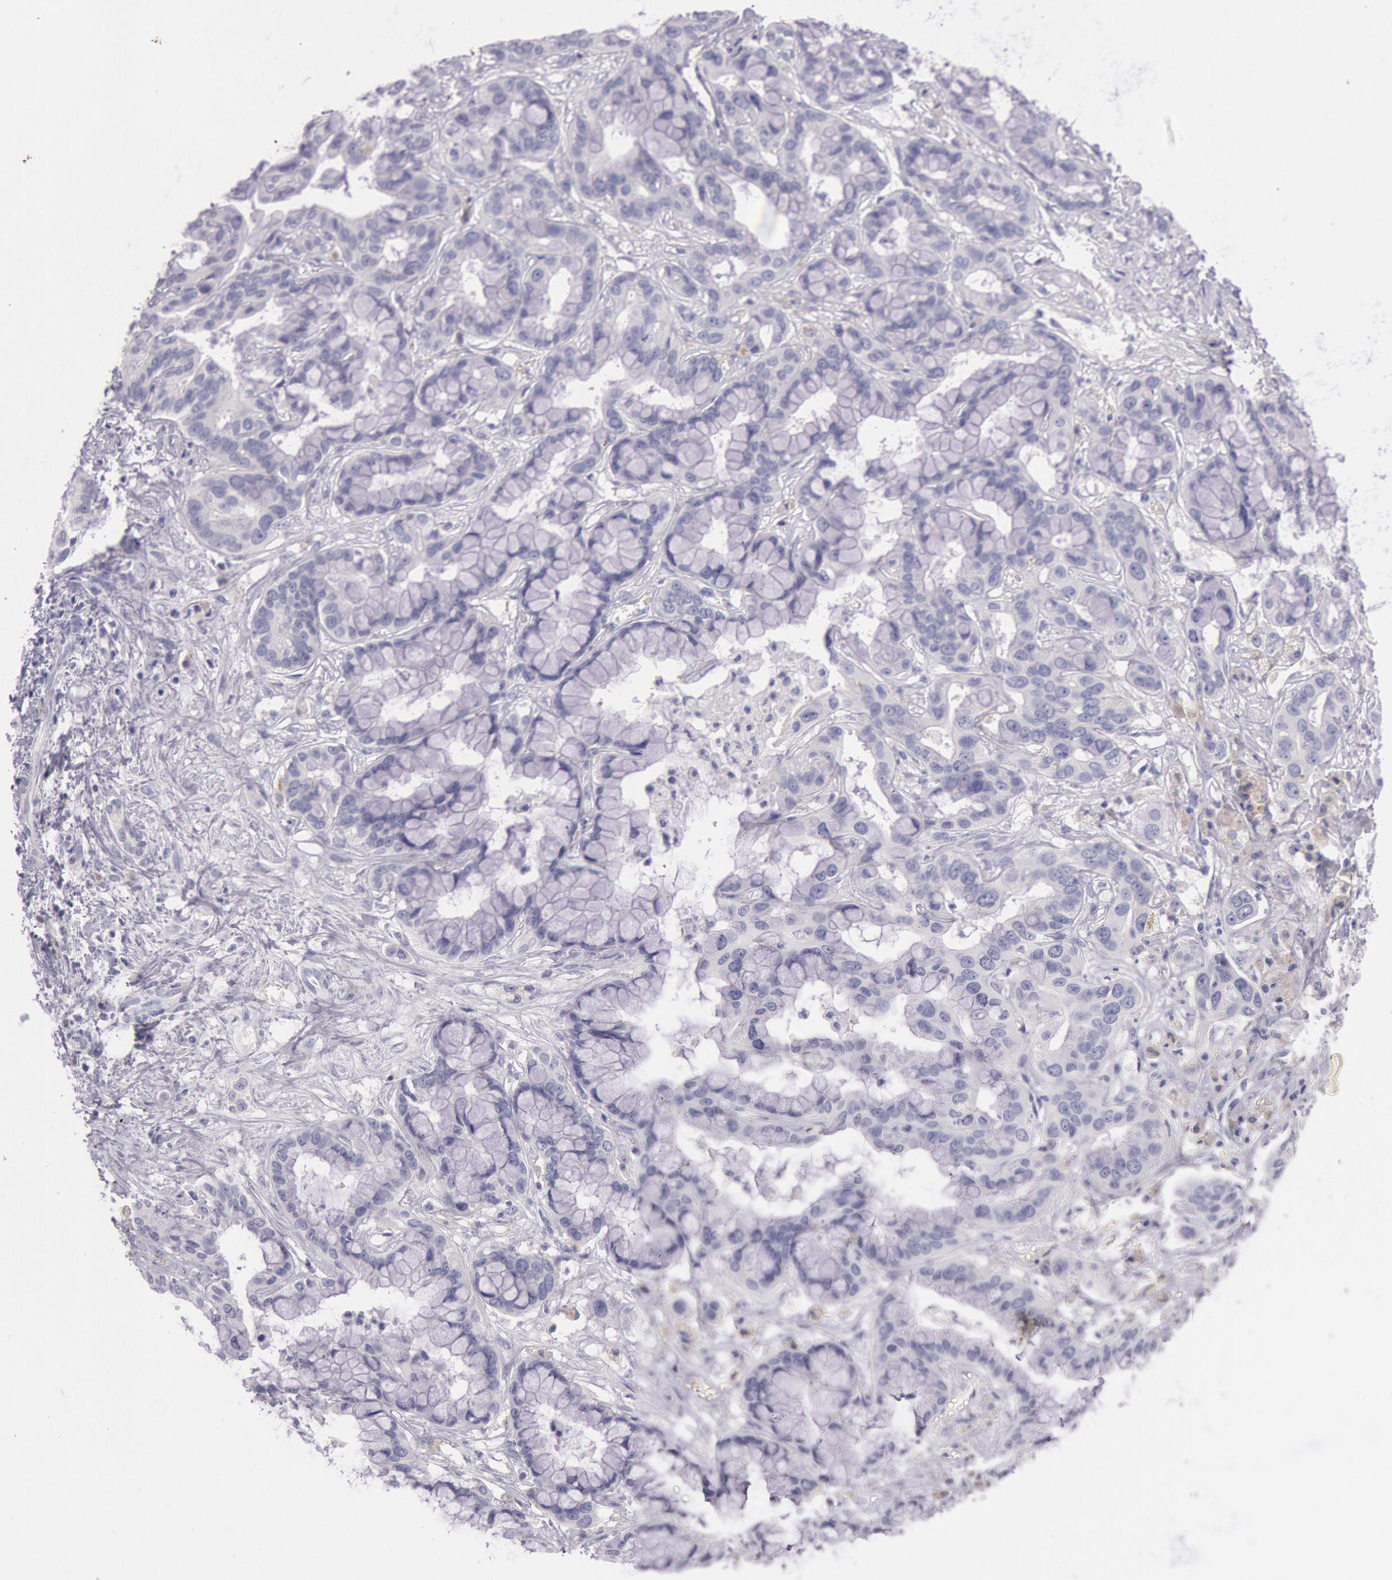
{"staining": {"intensity": "negative", "quantity": "none", "location": "none"}, "tissue": "liver cancer", "cell_type": "Tumor cells", "image_type": "cancer", "snomed": [{"axis": "morphology", "description": "Cholangiocarcinoma"}, {"axis": "topography", "description": "Liver"}], "caption": "An image of human cholangiocarcinoma (liver) is negative for staining in tumor cells. The staining is performed using DAB (3,3'-diaminobenzidine) brown chromogen with nuclei counter-stained in using hematoxylin.", "gene": "EGFR", "patient": {"sex": "female", "age": 65}}